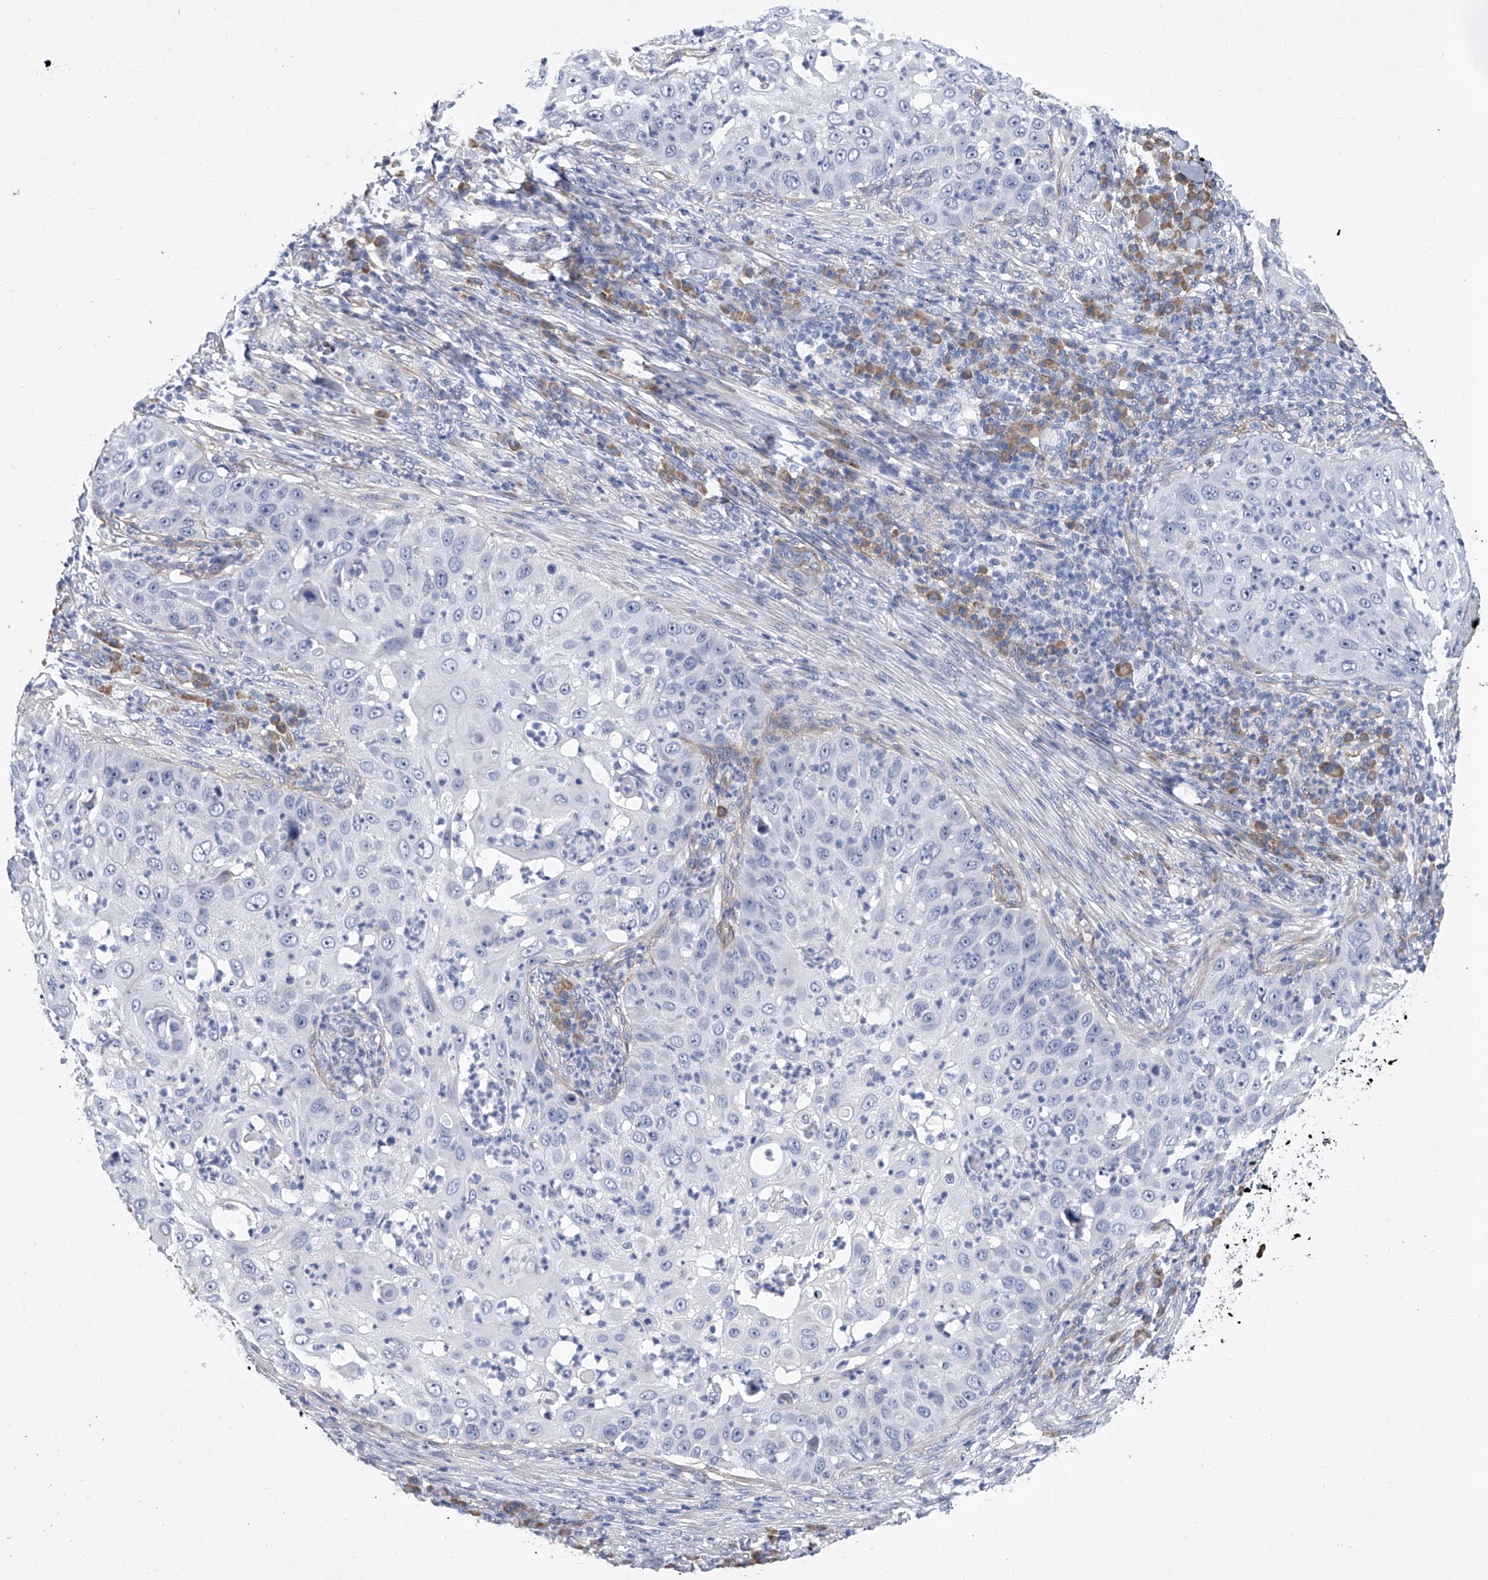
{"staining": {"intensity": "negative", "quantity": "none", "location": "none"}, "tissue": "skin cancer", "cell_type": "Tumor cells", "image_type": "cancer", "snomed": [{"axis": "morphology", "description": "Squamous cell carcinoma, NOS"}, {"axis": "topography", "description": "Skin"}], "caption": "This is a photomicrograph of immunohistochemistry (IHC) staining of skin squamous cell carcinoma, which shows no expression in tumor cells. (Stains: DAB IHC with hematoxylin counter stain, Microscopy: brightfield microscopy at high magnification).", "gene": "ALG14", "patient": {"sex": "female", "age": 44}}